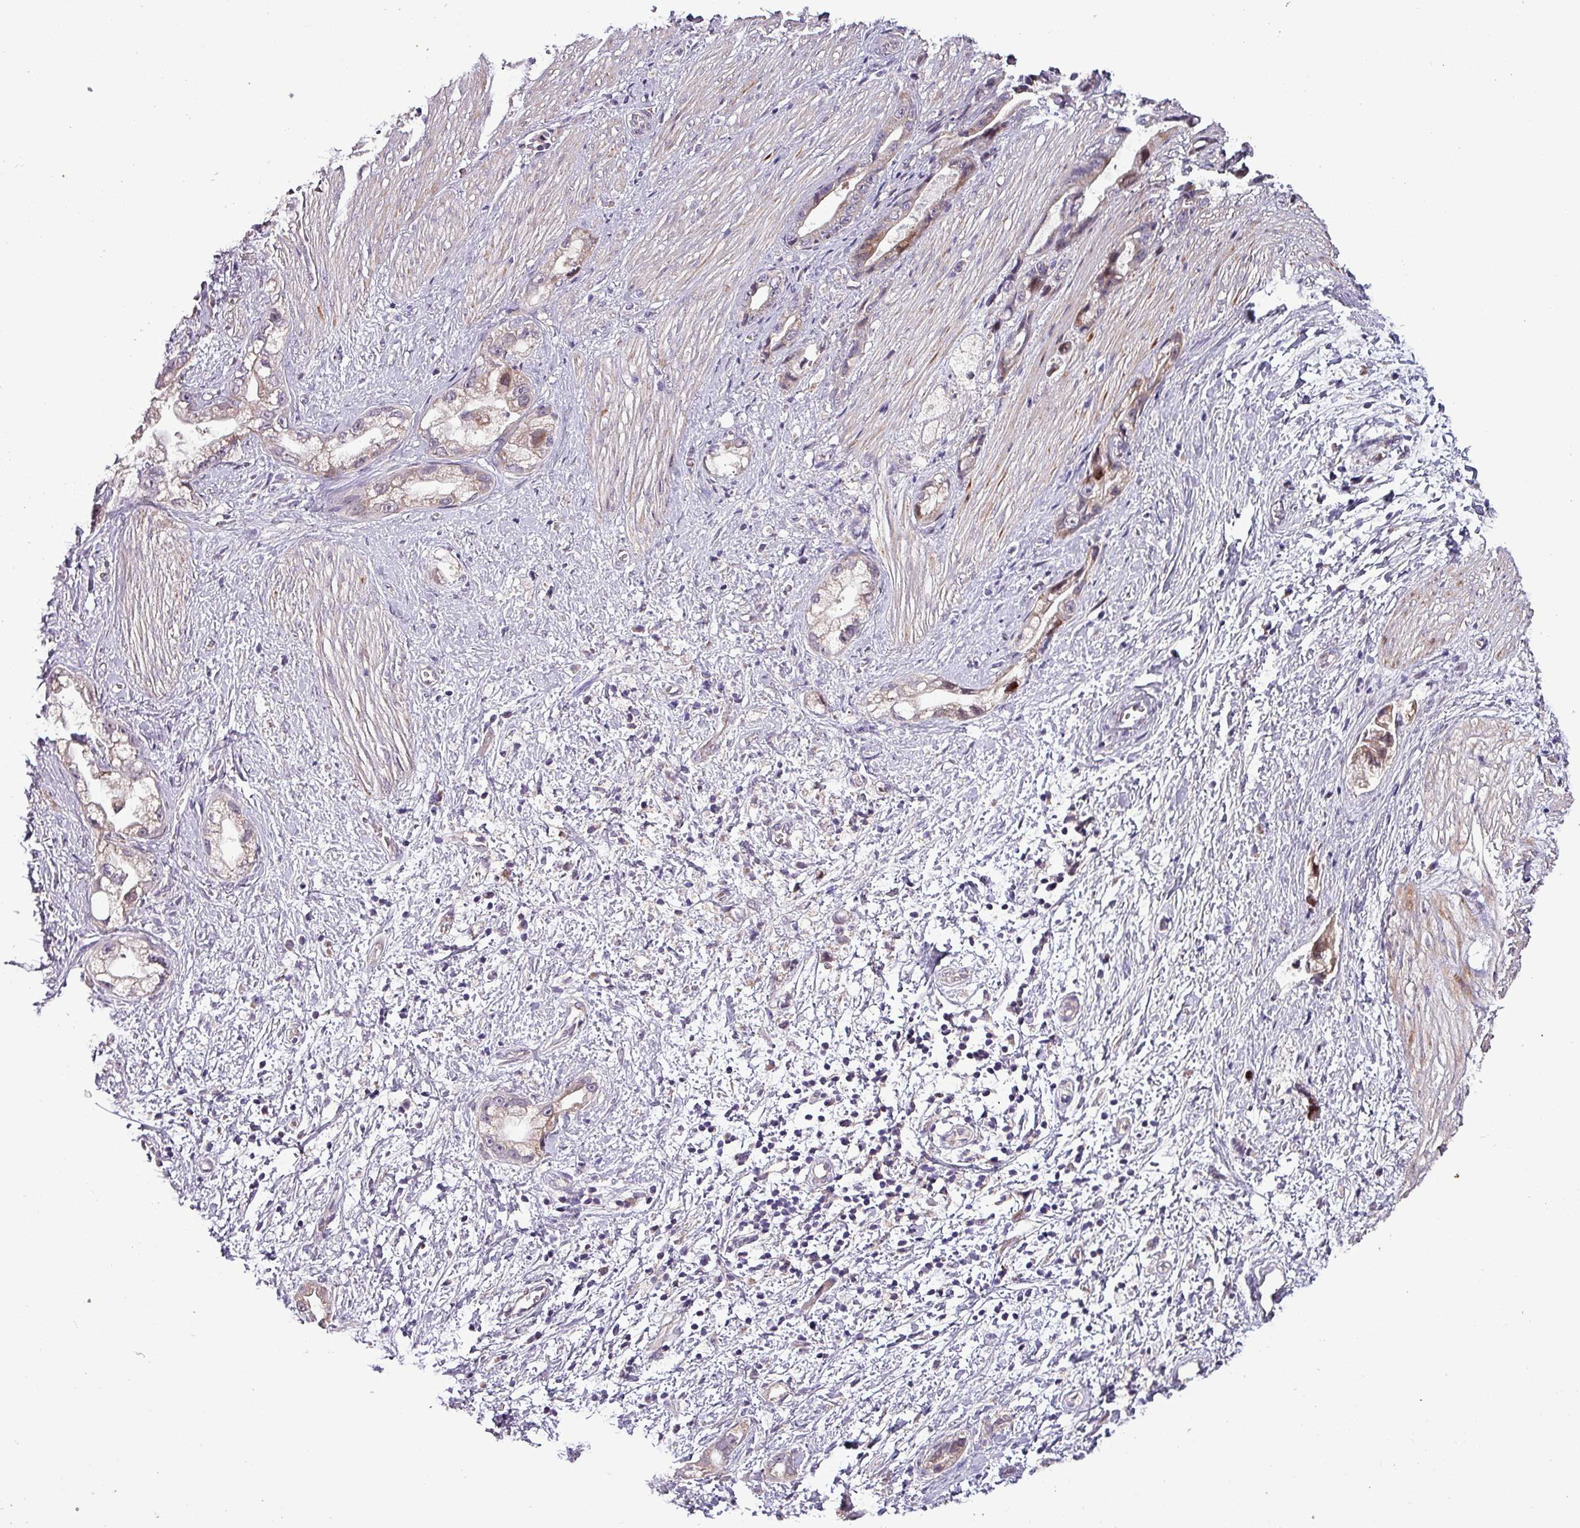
{"staining": {"intensity": "moderate", "quantity": "<25%", "location": "cytoplasmic/membranous,nuclear"}, "tissue": "stomach cancer", "cell_type": "Tumor cells", "image_type": "cancer", "snomed": [{"axis": "morphology", "description": "Adenocarcinoma, NOS"}, {"axis": "topography", "description": "Stomach"}], "caption": "Moderate cytoplasmic/membranous and nuclear protein positivity is seen in about <25% of tumor cells in stomach cancer. (DAB IHC, brown staining for protein, blue staining for nuclei).", "gene": "GRAPL", "patient": {"sex": "male", "age": 55}}